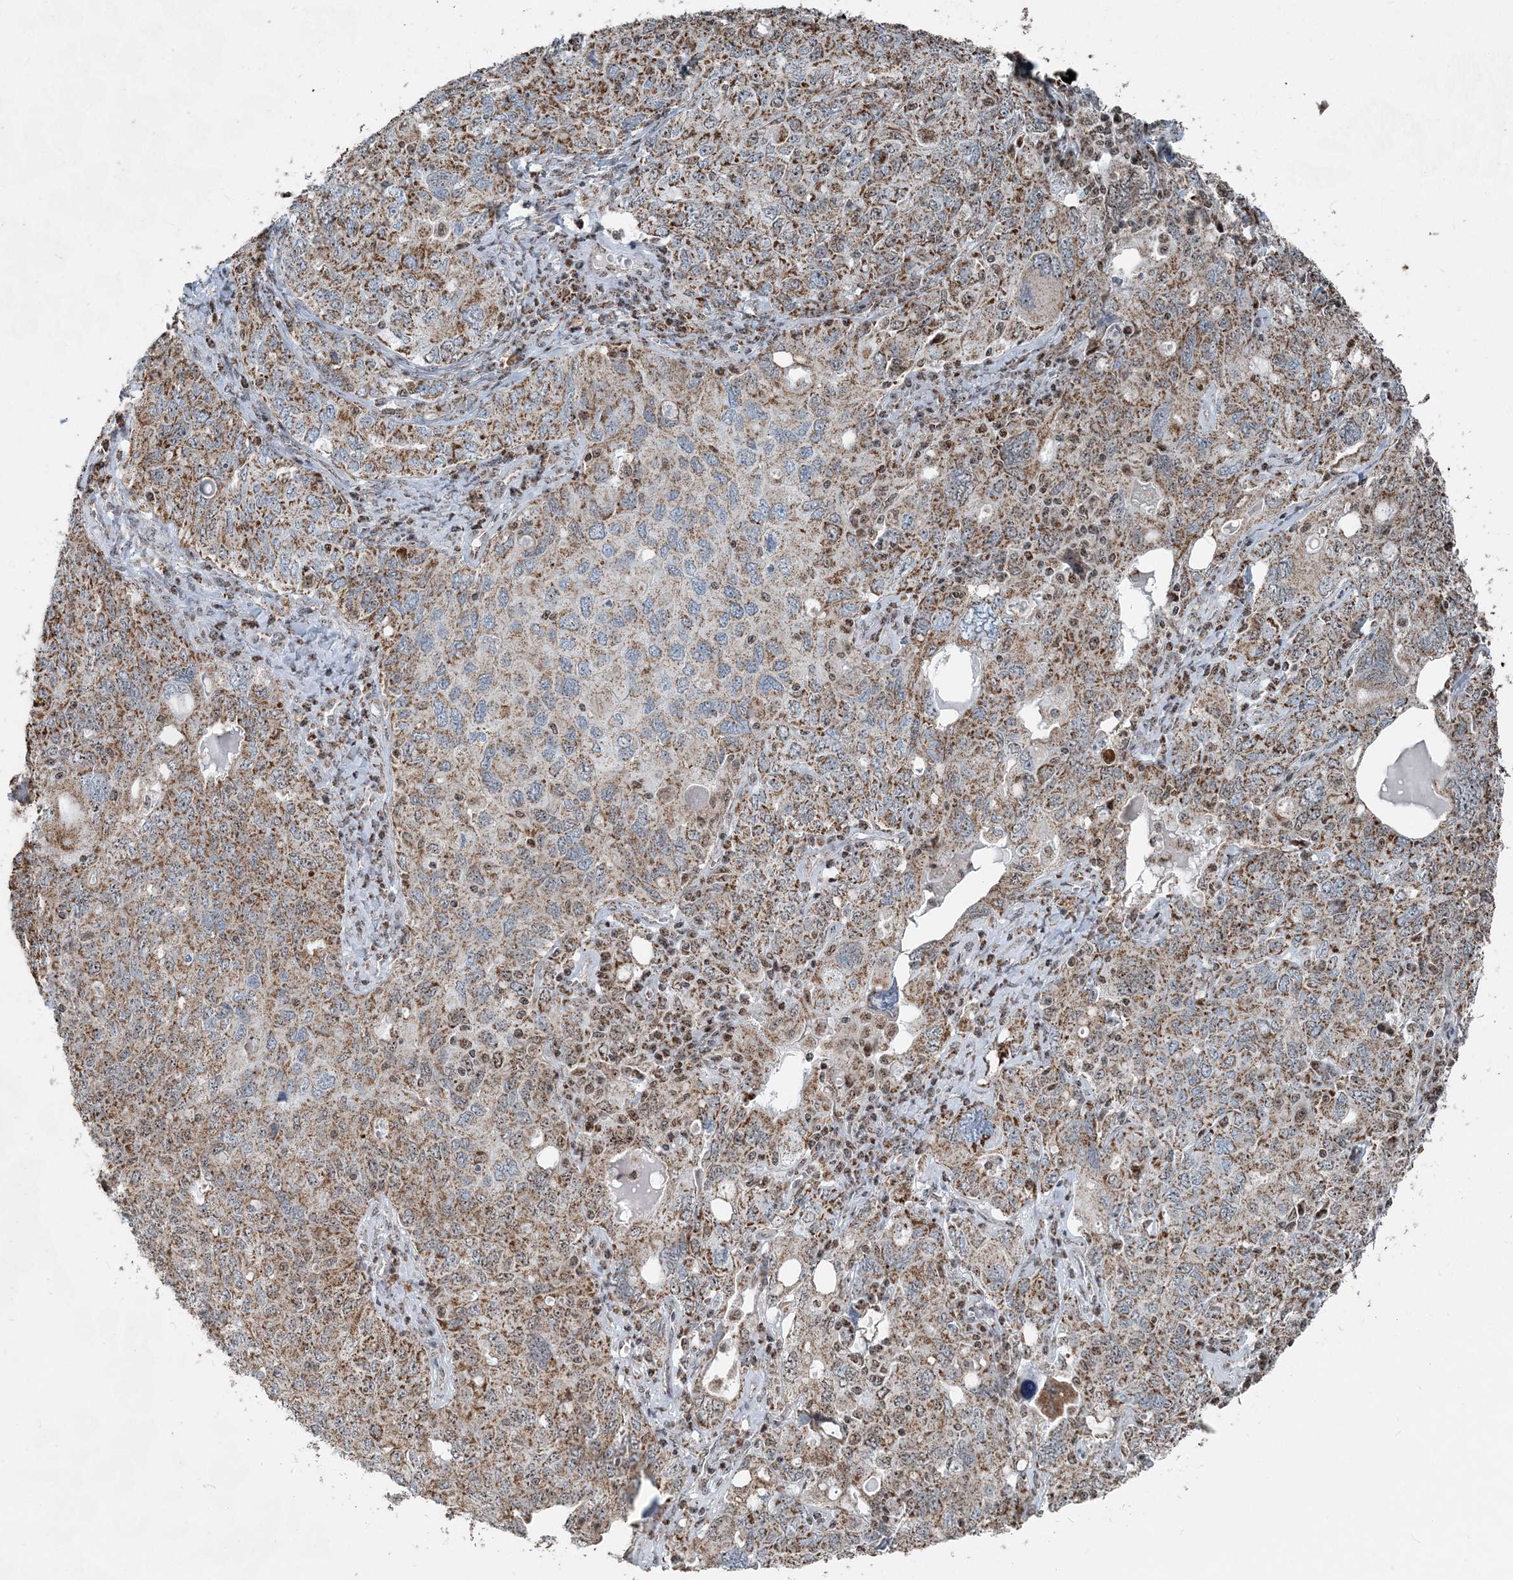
{"staining": {"intensity": "strong", "quantity": ">75%", "location": "cytoplasmic/membranous"}, "tissue": "ovarian cancer", "cell_type": "Tumor cells", "image_type": "cancer", "snomed": [{"axis": "morphology", "description": "Carcinoma, endometroid"}, {"axis": "topography", "description": "Ovary"}], "caption": "Immunohistochemistry photomicrograph of neoplastic tissue: human ovarian endometroid carcinoma stained using immunohistochemistry (IHC) exhibits high levels of strong protein expression localized specifically in the cytoplasmic/membranous of tumor cells, appearing as a cytoplasmic/membranous brown color.", "gene": "SUCLG1", "patient": {"sex": "female", "age": 62}}